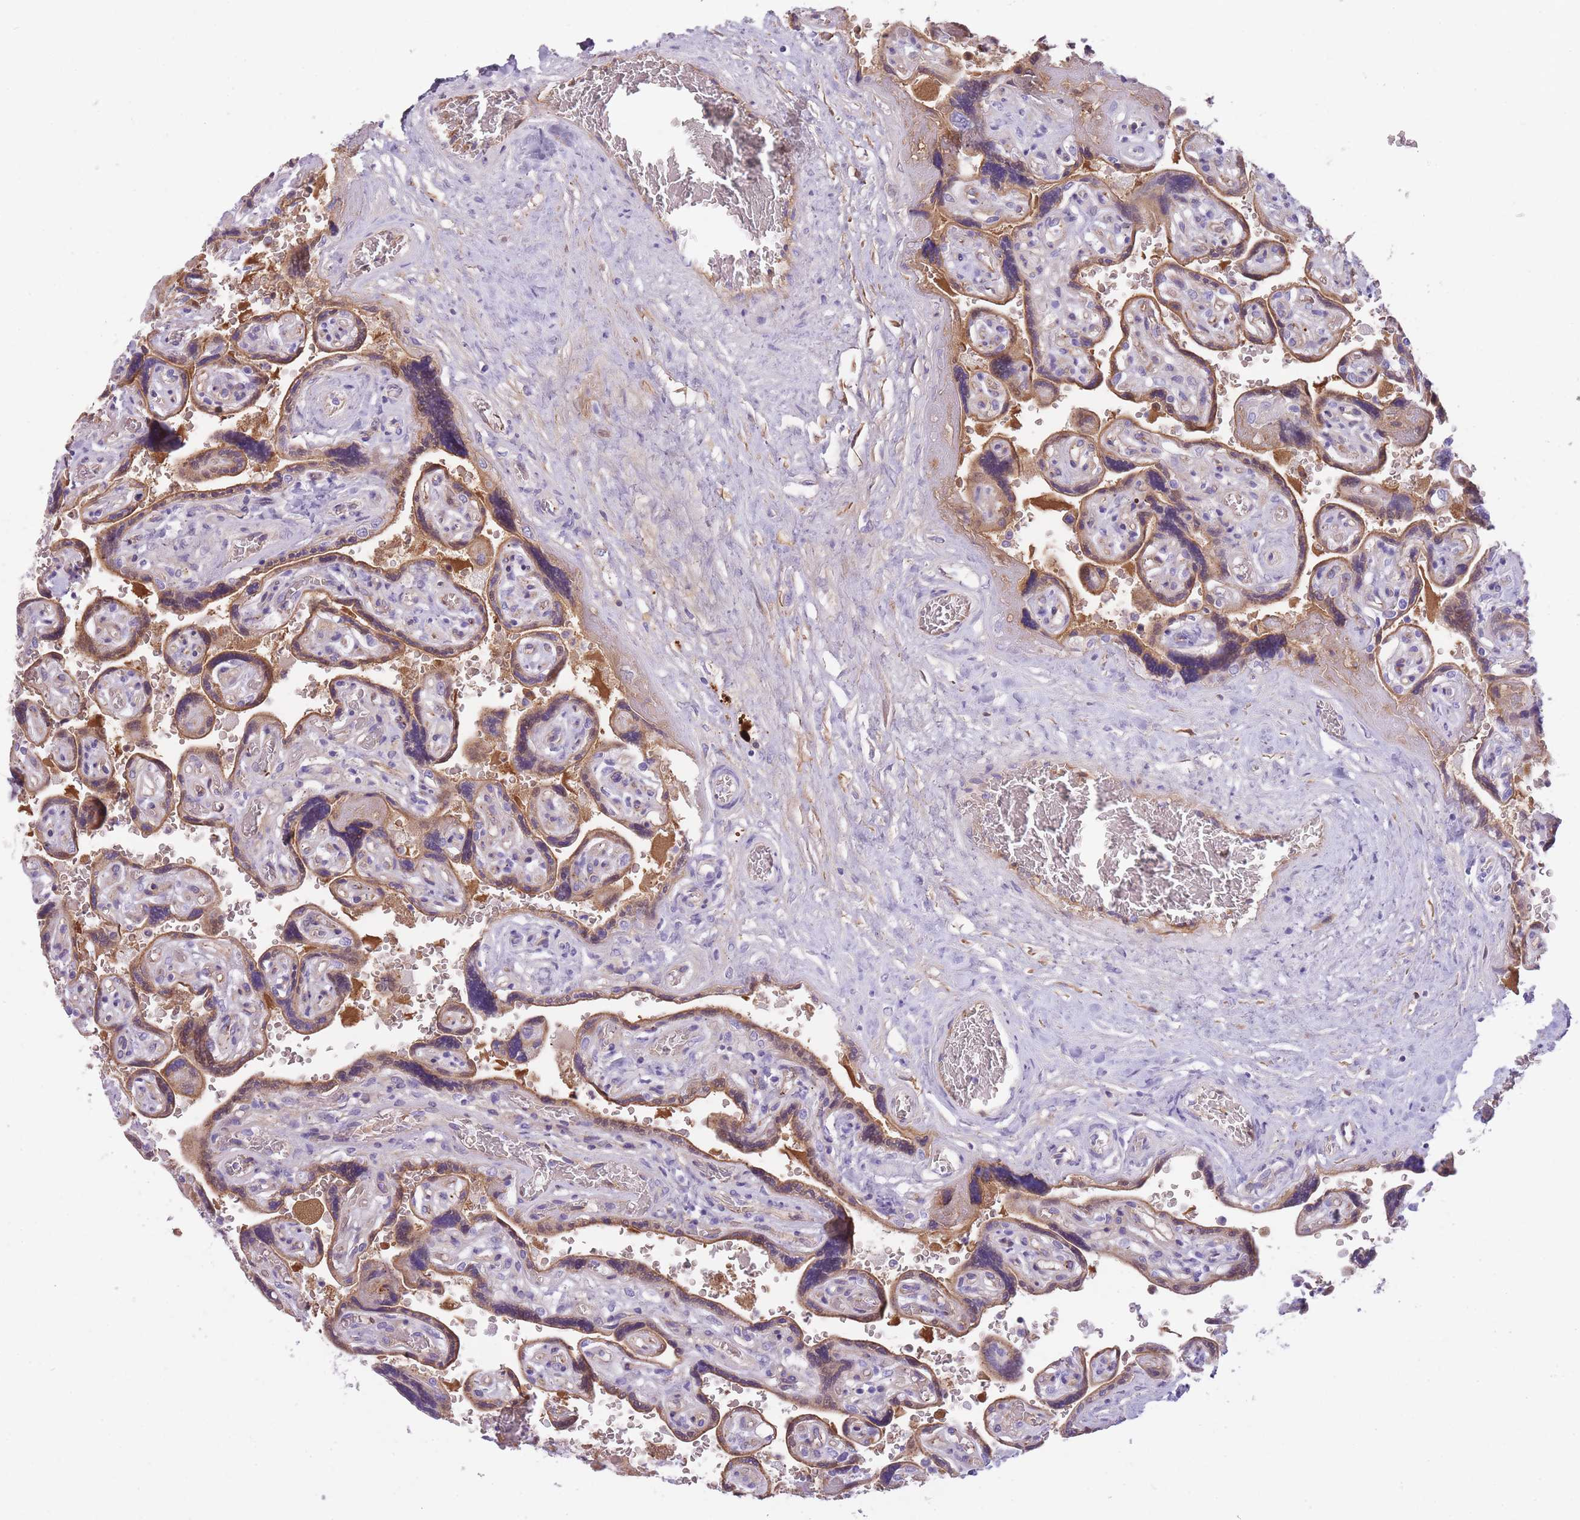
{"staining": {"intensity": "negative", "quantity": "none", "location": "none"}, "tissue": "placenta", "cell_type": "Decidual cells", "image_type": "normal", "snomed": [{"axis": "morphology", "description": "Normal tissue, NOS"}, {"axis": "topography", "description": "Placenta"}], "caption": "Photomicrograph shows no significant protein expression in decidual cells of normal placenta. (Immunohistochemistry, brightfield microscopy, high magnification).", "gene": "GNAT1", "patient": {"sex": "female", "age": 32}}